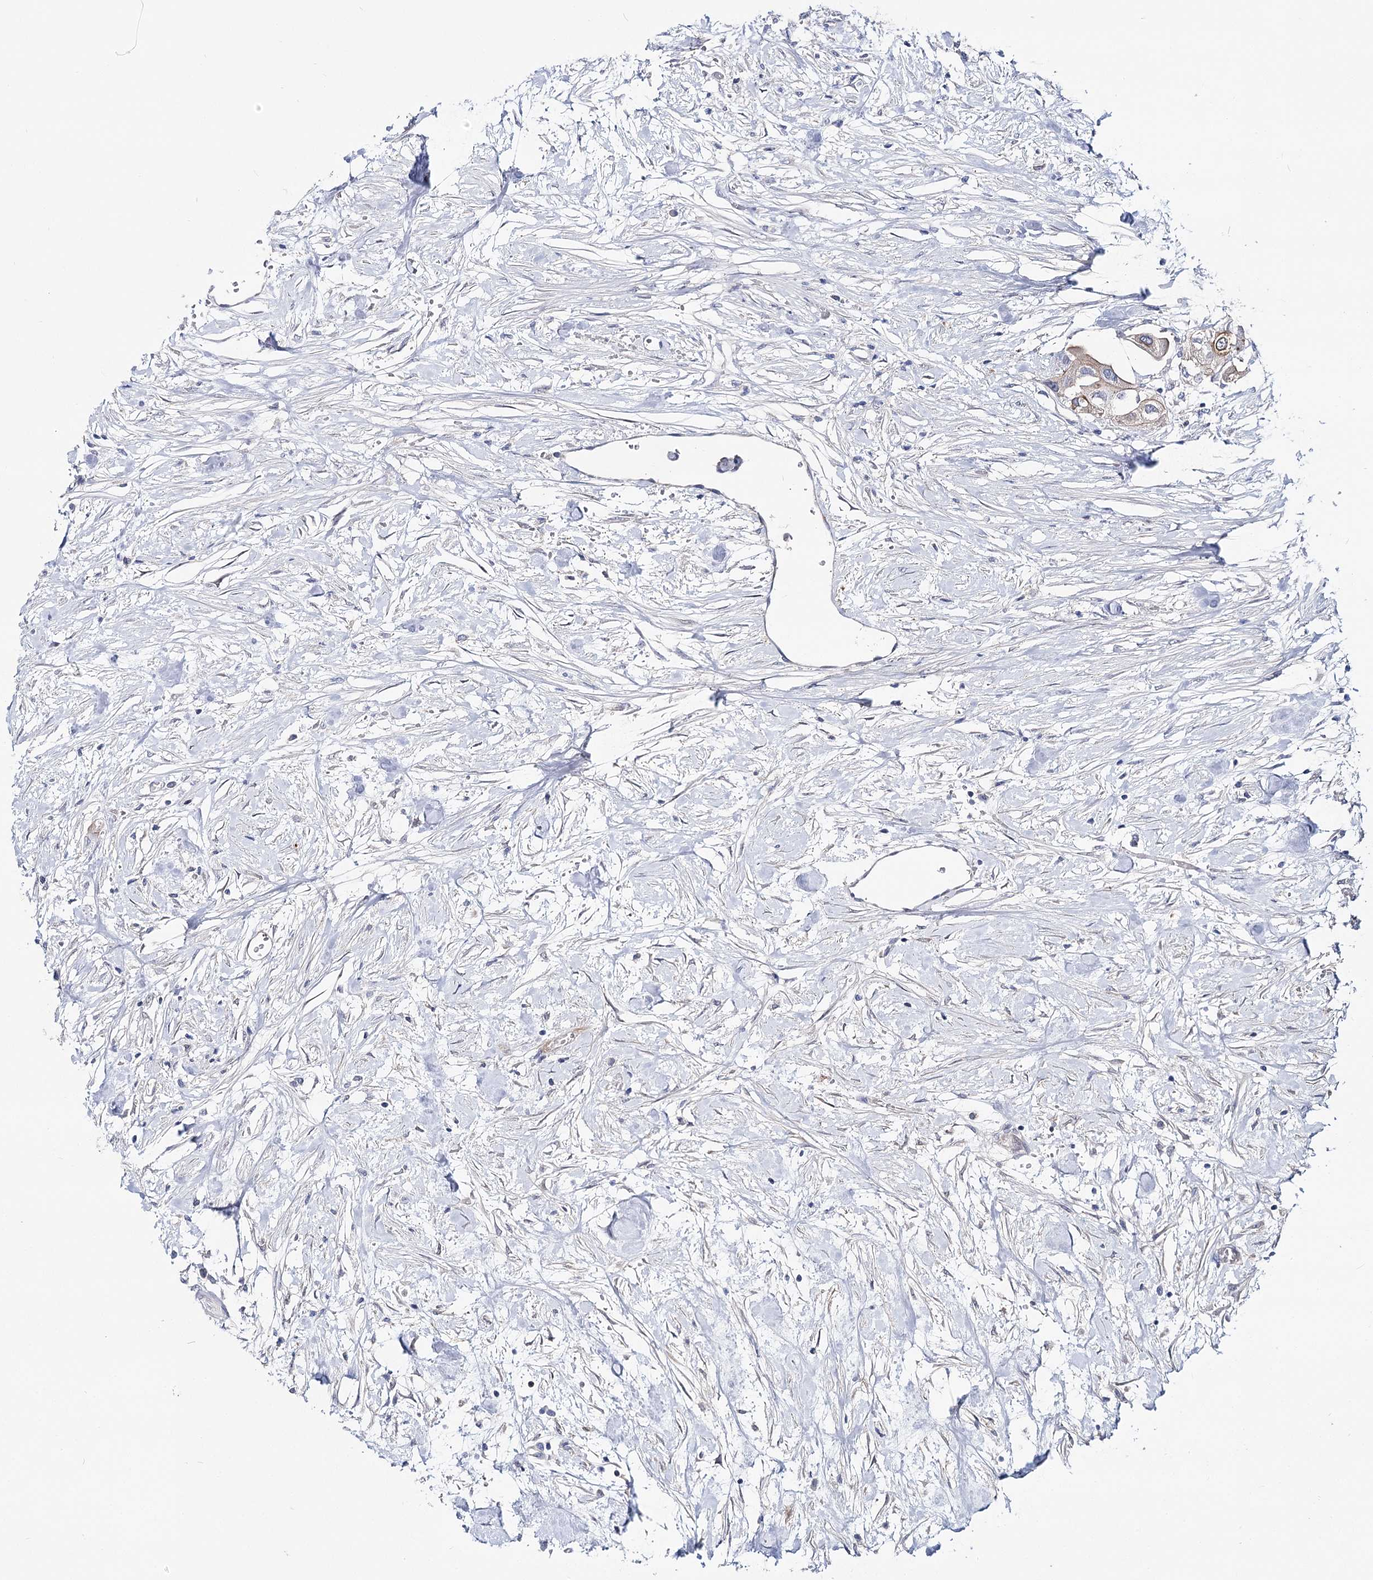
{"staining": {"intensity": "negative", "quantity": "none", "location": "none"}, "tissue": "urothelial cancer", "cell_type": "Tumor cells", "image_type": "cancer", "snomed": [{"axis": "morphology", "description": "Urothelial carcinoma, High grade"}, {"axis": "topography", "description": "Urinary bladder"}], "caption": "Protein analysis of urothelial carcinoma (high-grade) shows no significant expression in tumor cells.", "gene": "UGP2", "patient": {"sex": "male", "age": 64}}